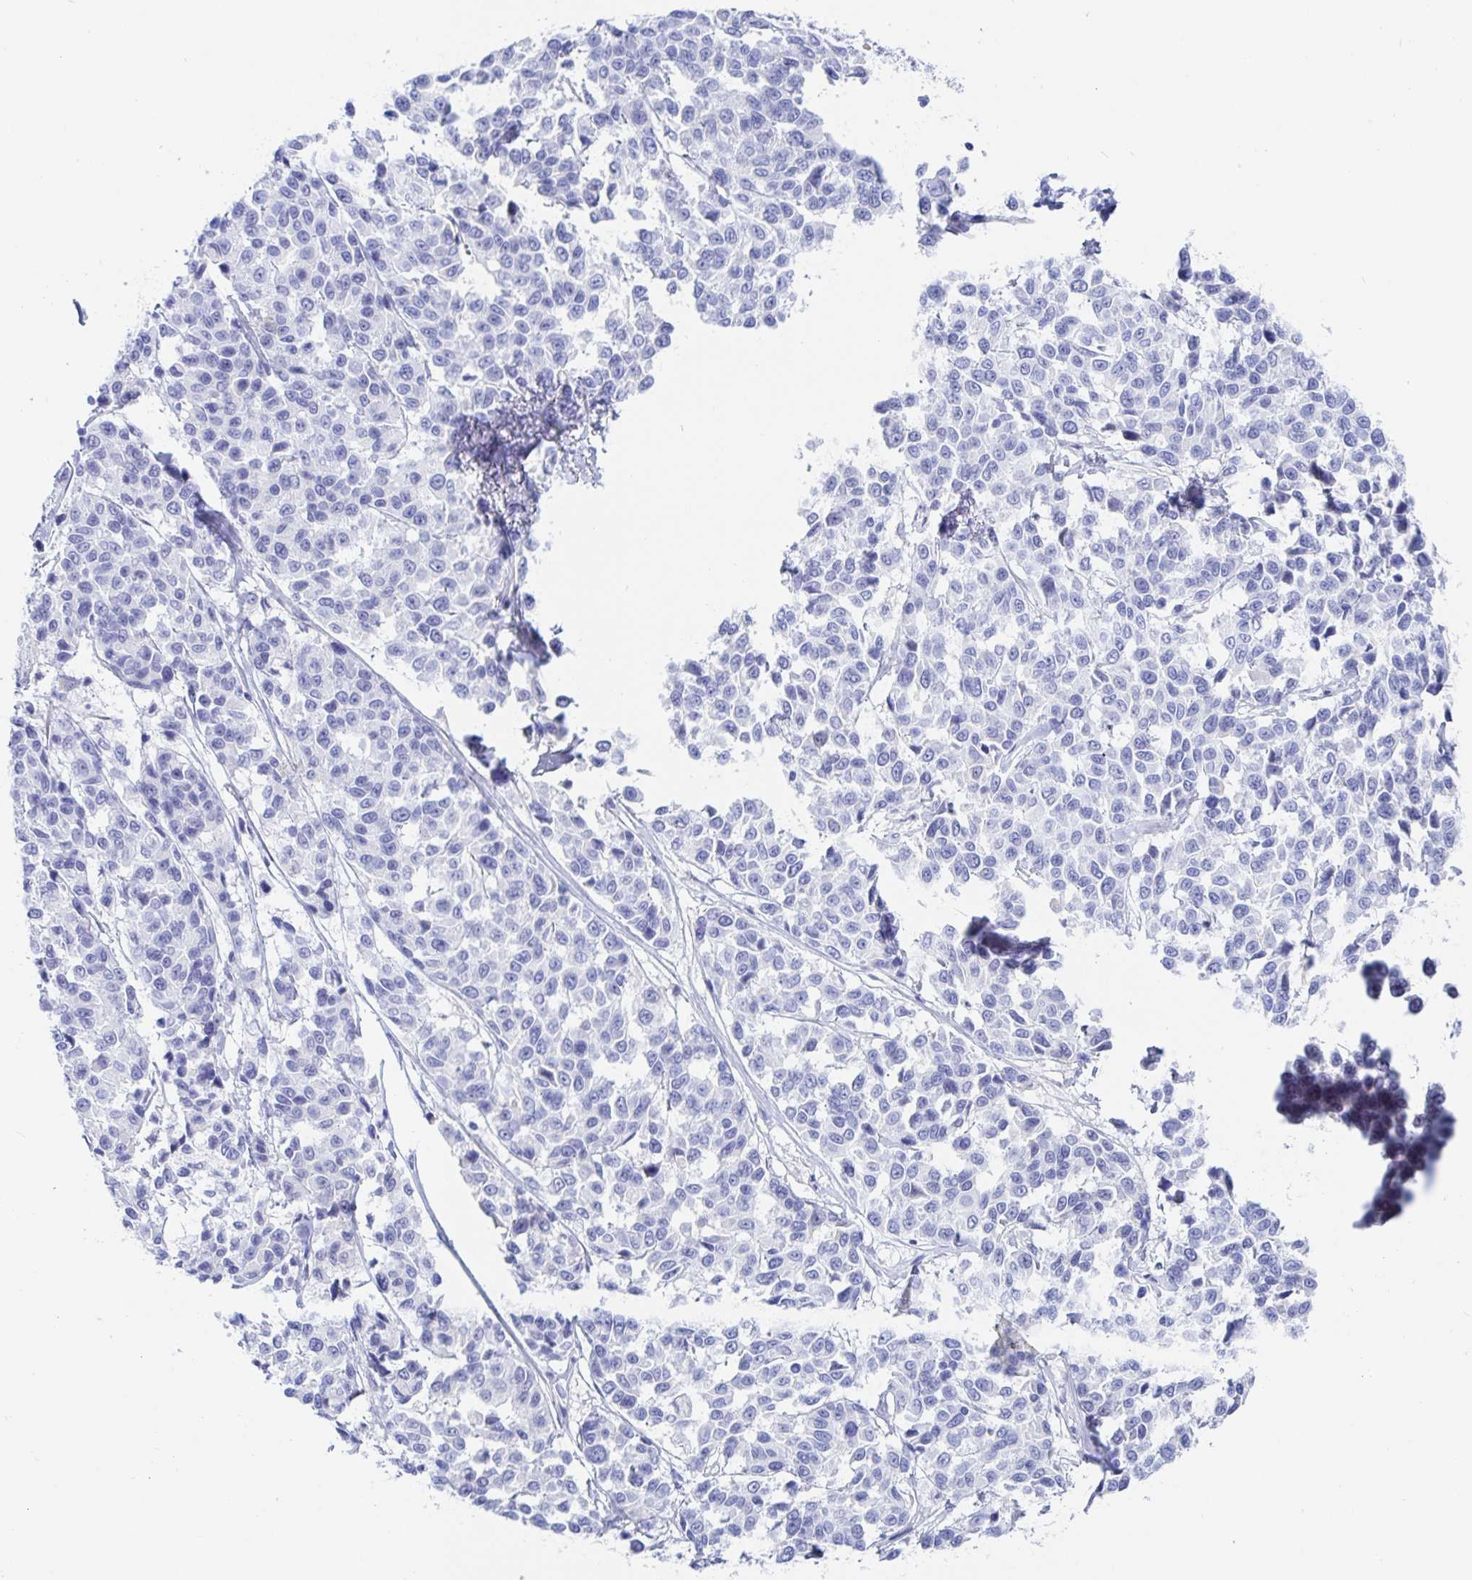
{"staining": {"intensity": "negative", "quantity": "none", "location": "none"}, "tissue": "melanoma", "cell_type": "Tumor cells", "image_type": "cancer", "snomed": [{"axis": "morphology", "description": "Malignant melanoma, NOS"}, {"axis": "topography", "description": "Skin"}], "caption": "Immunohistochemistry of melanoma exhibits no staining in tumor cells.", "gene": "KCNH6", "patient": {"sex": "female", "age": 66}}